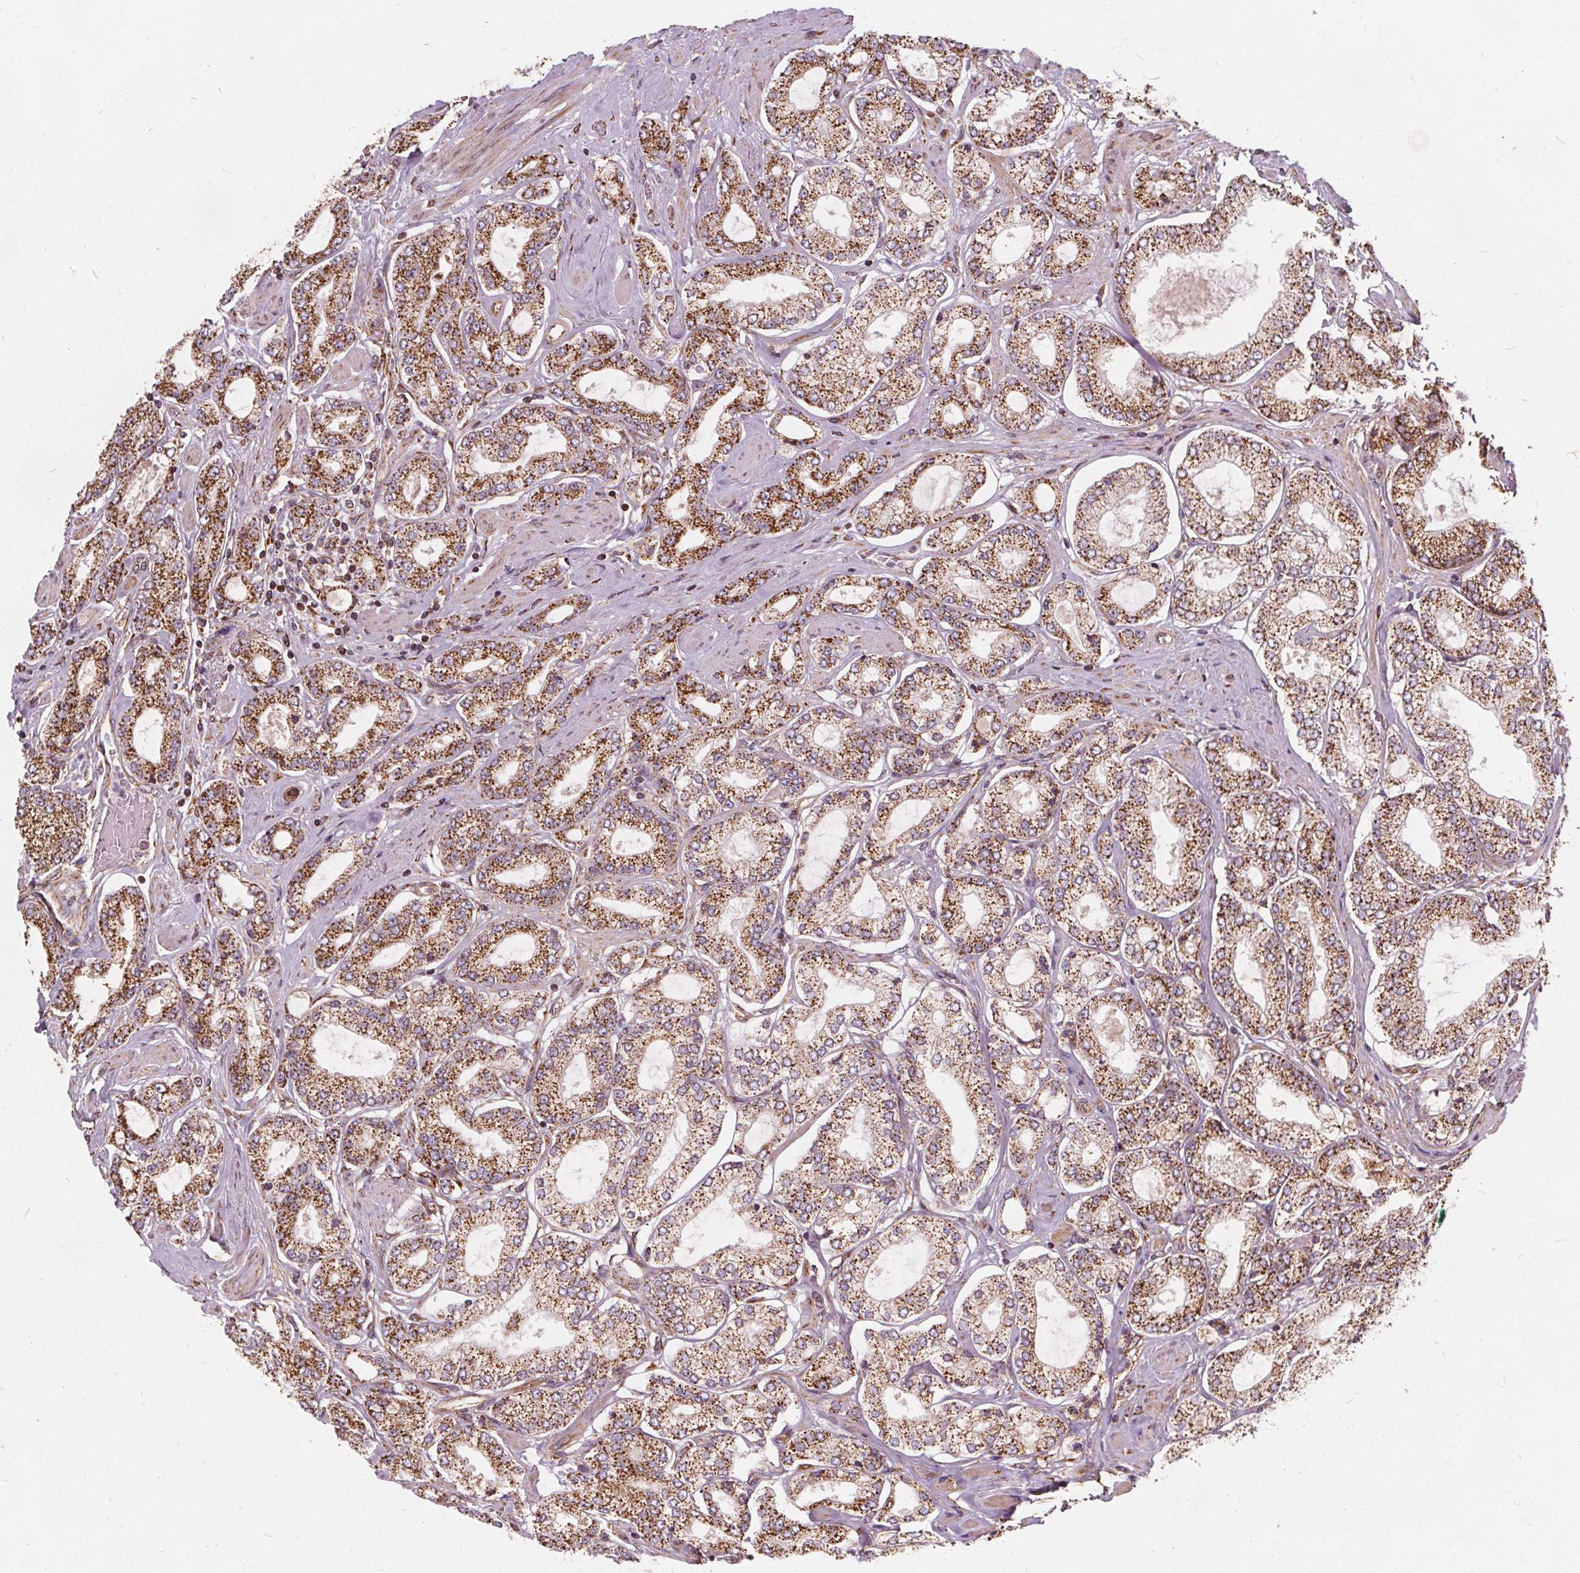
{"staining": {"intensity": "moderate", "quantity": ">75%", "location": "cytoplasmic/membranous"}, "tissue": "prostate cancer", "cell_type": "Tumor cells", "image_type": "cancer", "snomed": [{"axis": "morphology", "description": "Adenocarcinoma, High grade"}, {"axis": "topography", "description": "Prostate"}], "caption": "A medium amount of moderate cytoplasmic/membranous expression is present in about >75% of tumor cells in prostate cancer (adenocarcinoma (high-grade)) tissue.", "gene": "PLSCR3", "patient": {"sex": "male", "age": 68}}